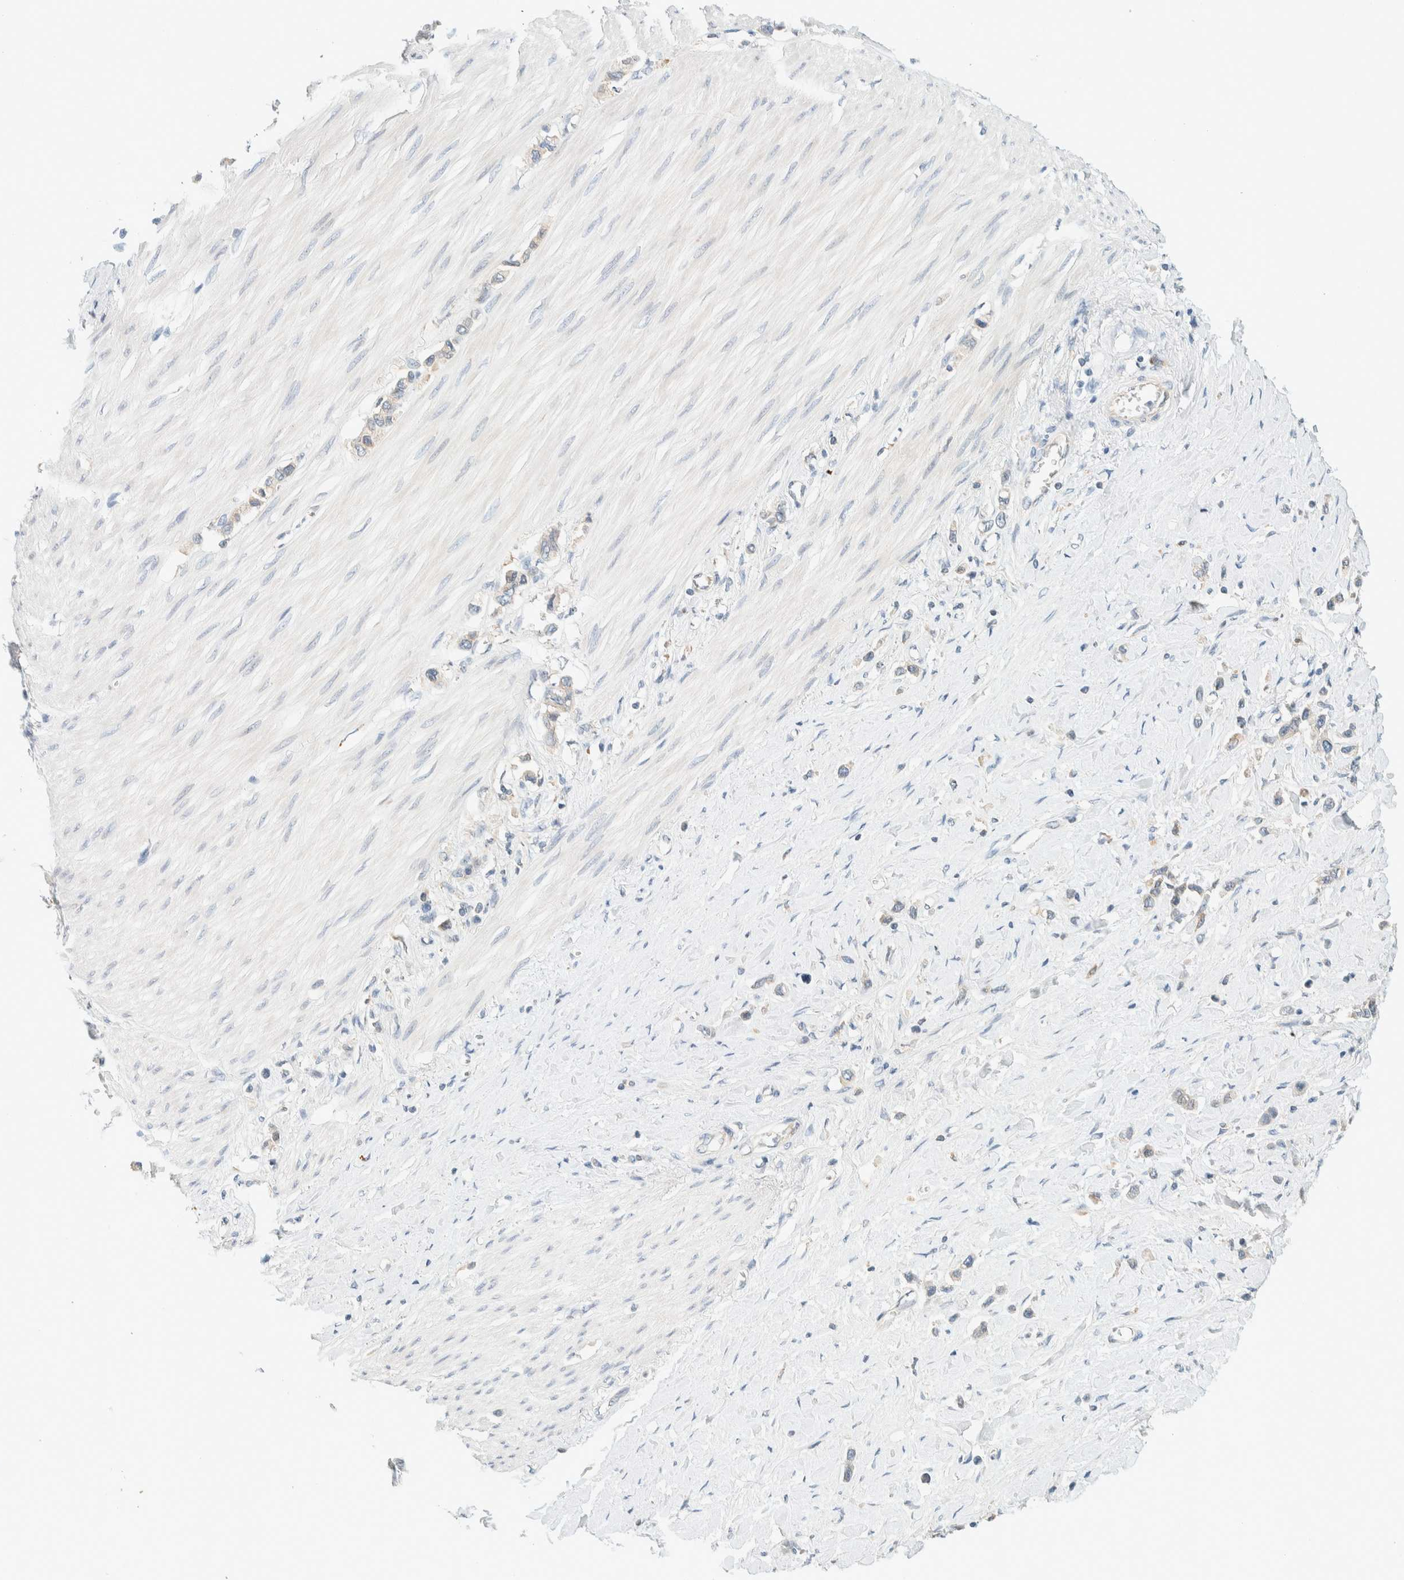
{"staining": {"intensity": "weak", "quantity": "25%-75%", "location": "cytoplasmic/membranous"}, "tissue": "stomach cancer", "cell_type": "Tumor cells", "image_type": "cancer", "snomed": [{"axis": "morphology", "description": "Adenocarcinoma, NOS"}, {"axis": "topography", "description": "Stomach"}], "caption": "This is a histology image of immunohistochemistry staining of stomach cancer (adenocarcinoma), which shows weak positivity in the cytoplasmic/membranous of tumor cells.", "gene": "SUMF2", "patient": {"sex": "female", "age": 65}}